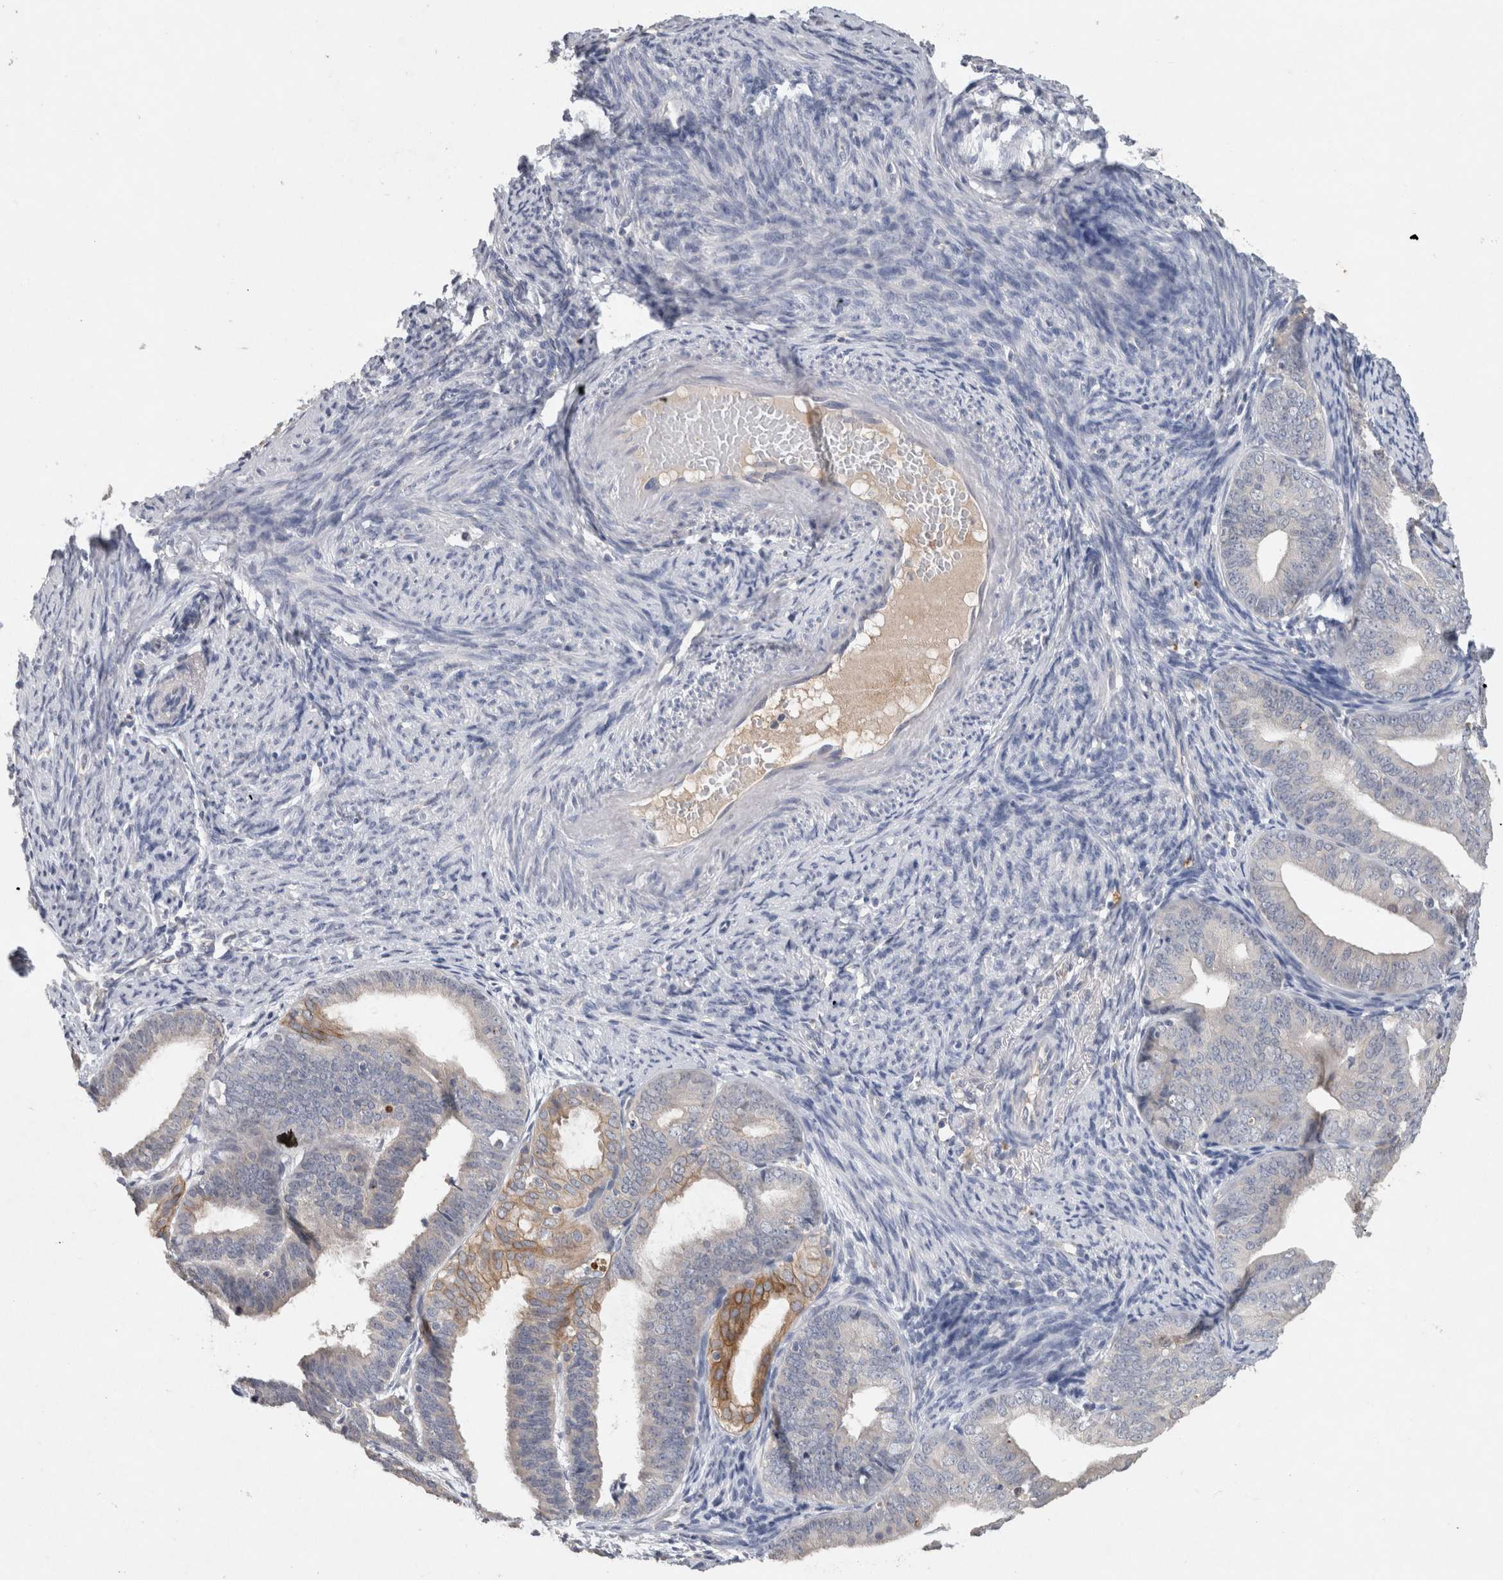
{"staining": {"intensity": "moderate", "quantity": "<25%", "location": "cytoplasmic/membranous"}, "tissue": "endometrial cancer", "cell_type": "Tumor cells", "image_type": "cancer", "snomed": [{"axis": "morphology", "description": "Adenocarcinoma, NOS"}, {"axis": "topography", "description": "Endometrium"}], "caption": "Immunohistochemistry (IHC) image of human adenocarcinoma (endometrial) stained for a protein (brown), which demonstrates low levels of moderate cytoplasmic/membranous staining in approximately <25% of tumor cells.", "gene": "HEXD", "patient": {"sex": "female", "age": 63}}